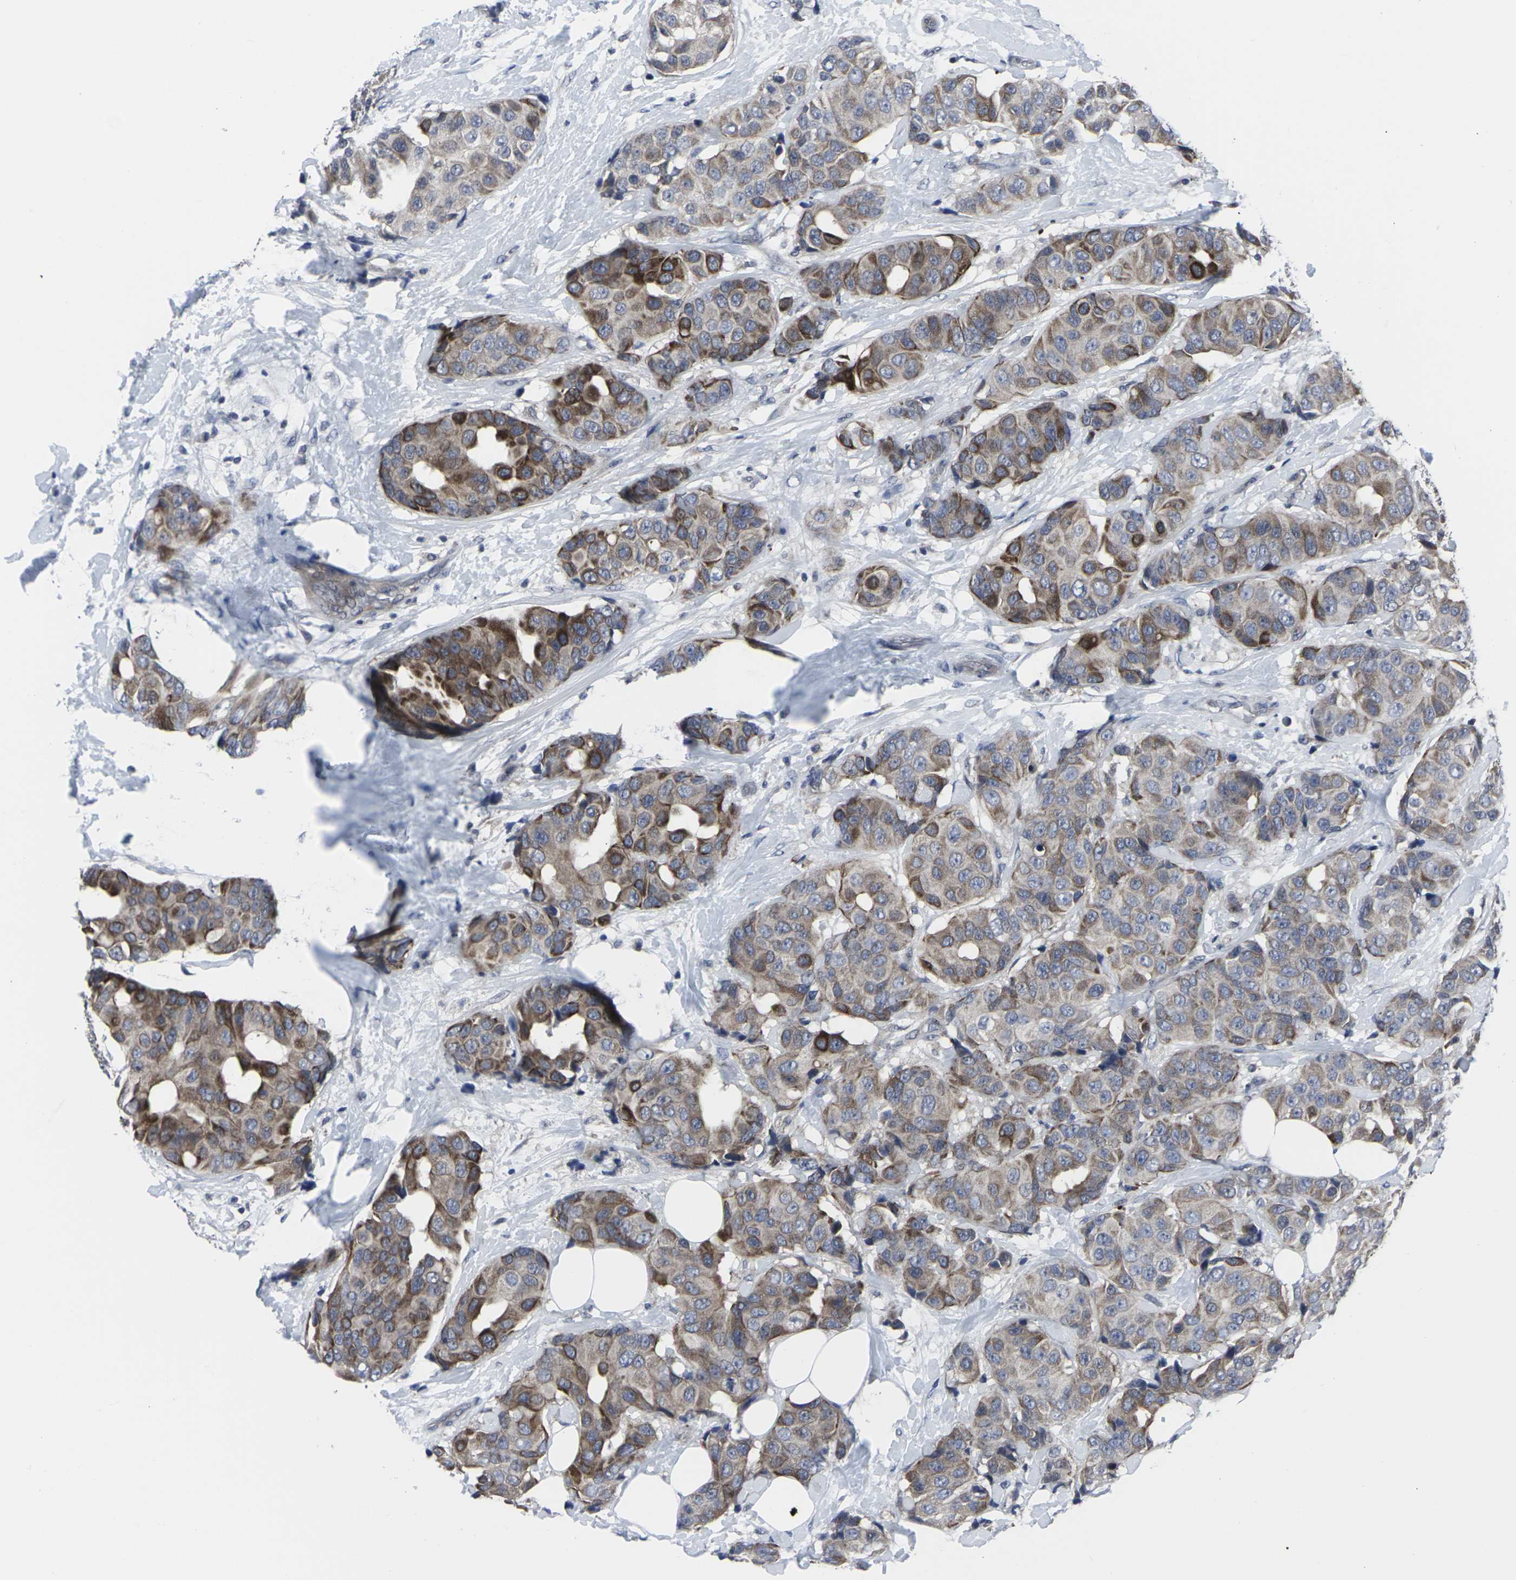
{"staining": {"intensity": "strong", "quantity": "25%-75%", "location": "cytoplasmic/membranous"}, "tissue": "breast cancer", "cell_type": "Tumor cells", "image_type": "cancer", "snomed": [{"axis": "morphology", "description": "Normal tissue, NOS"}, {"axis": "morphology", "description": "Duct carcinoma"}, {"axis": "topography", "description": "Breast"}], "caption": "Breast invasive ductal carcinoma tissue exhibits strong cytoplasmic/membranous expression in approximately 25%-75% of tumor cells", "gene": "HPRT1", "patient": {"sex": "female", "age": 39}}